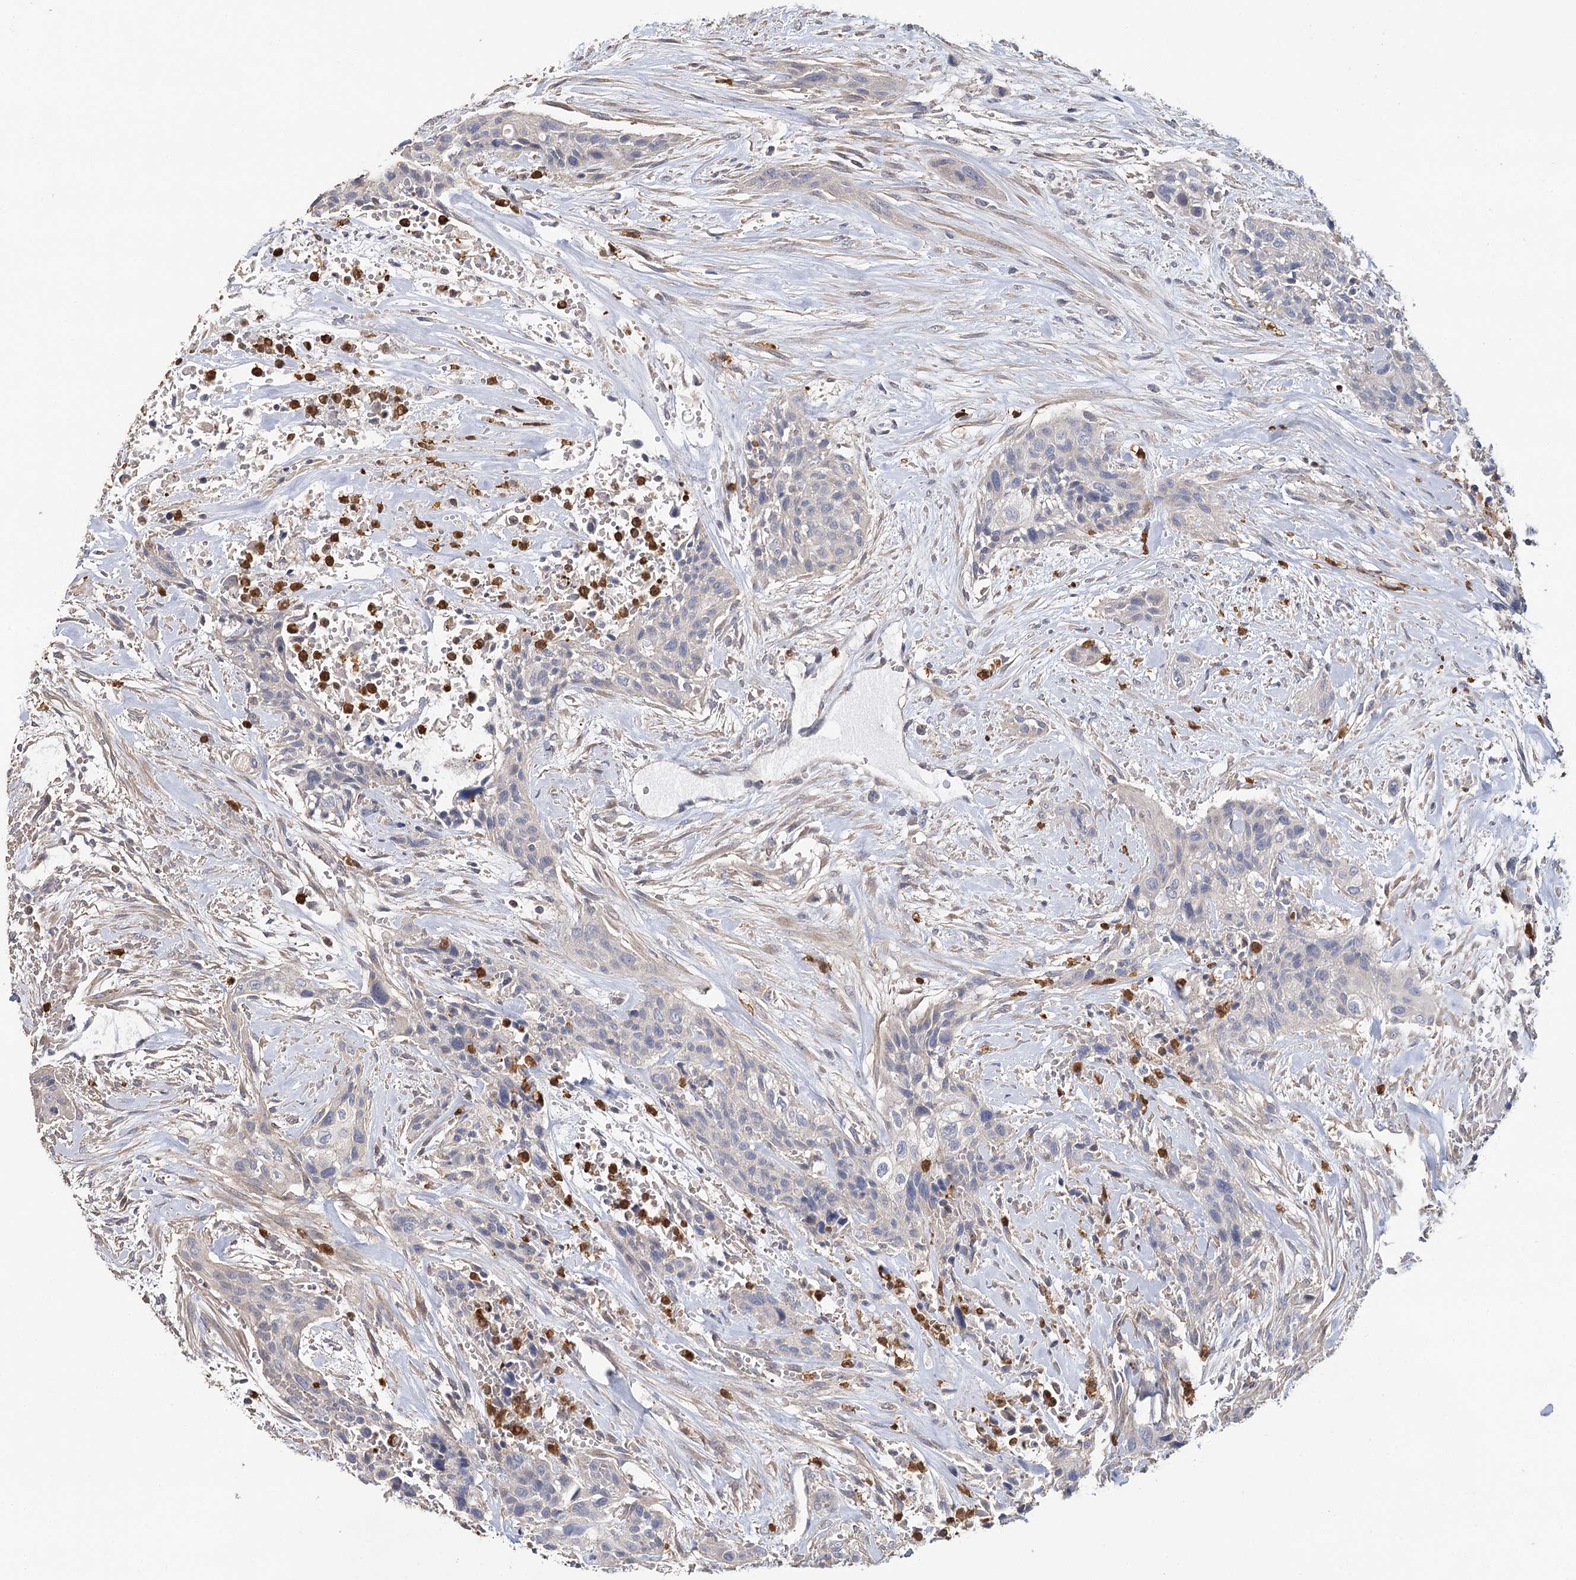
{"staining": {"intensity": "negative", "quantity": "none", "location": "none"}, "tissue": "urothelial cancer", "cell_type": "Tumor cells", "image_type": "cancer", "snomed": [{"axis": "morphology", "description": "Urothelial carcinoma, High grade"}, {"axis": "topography", "description": "Urinary bladder"}], "caption": "This is a histopathology image of immunohistochemistry staining of high-grade urothelial carcinoma, which shows no expression in tumor cells.", "gene": "EPB41L5", "patient": {"sex": "male", "age": 35}}